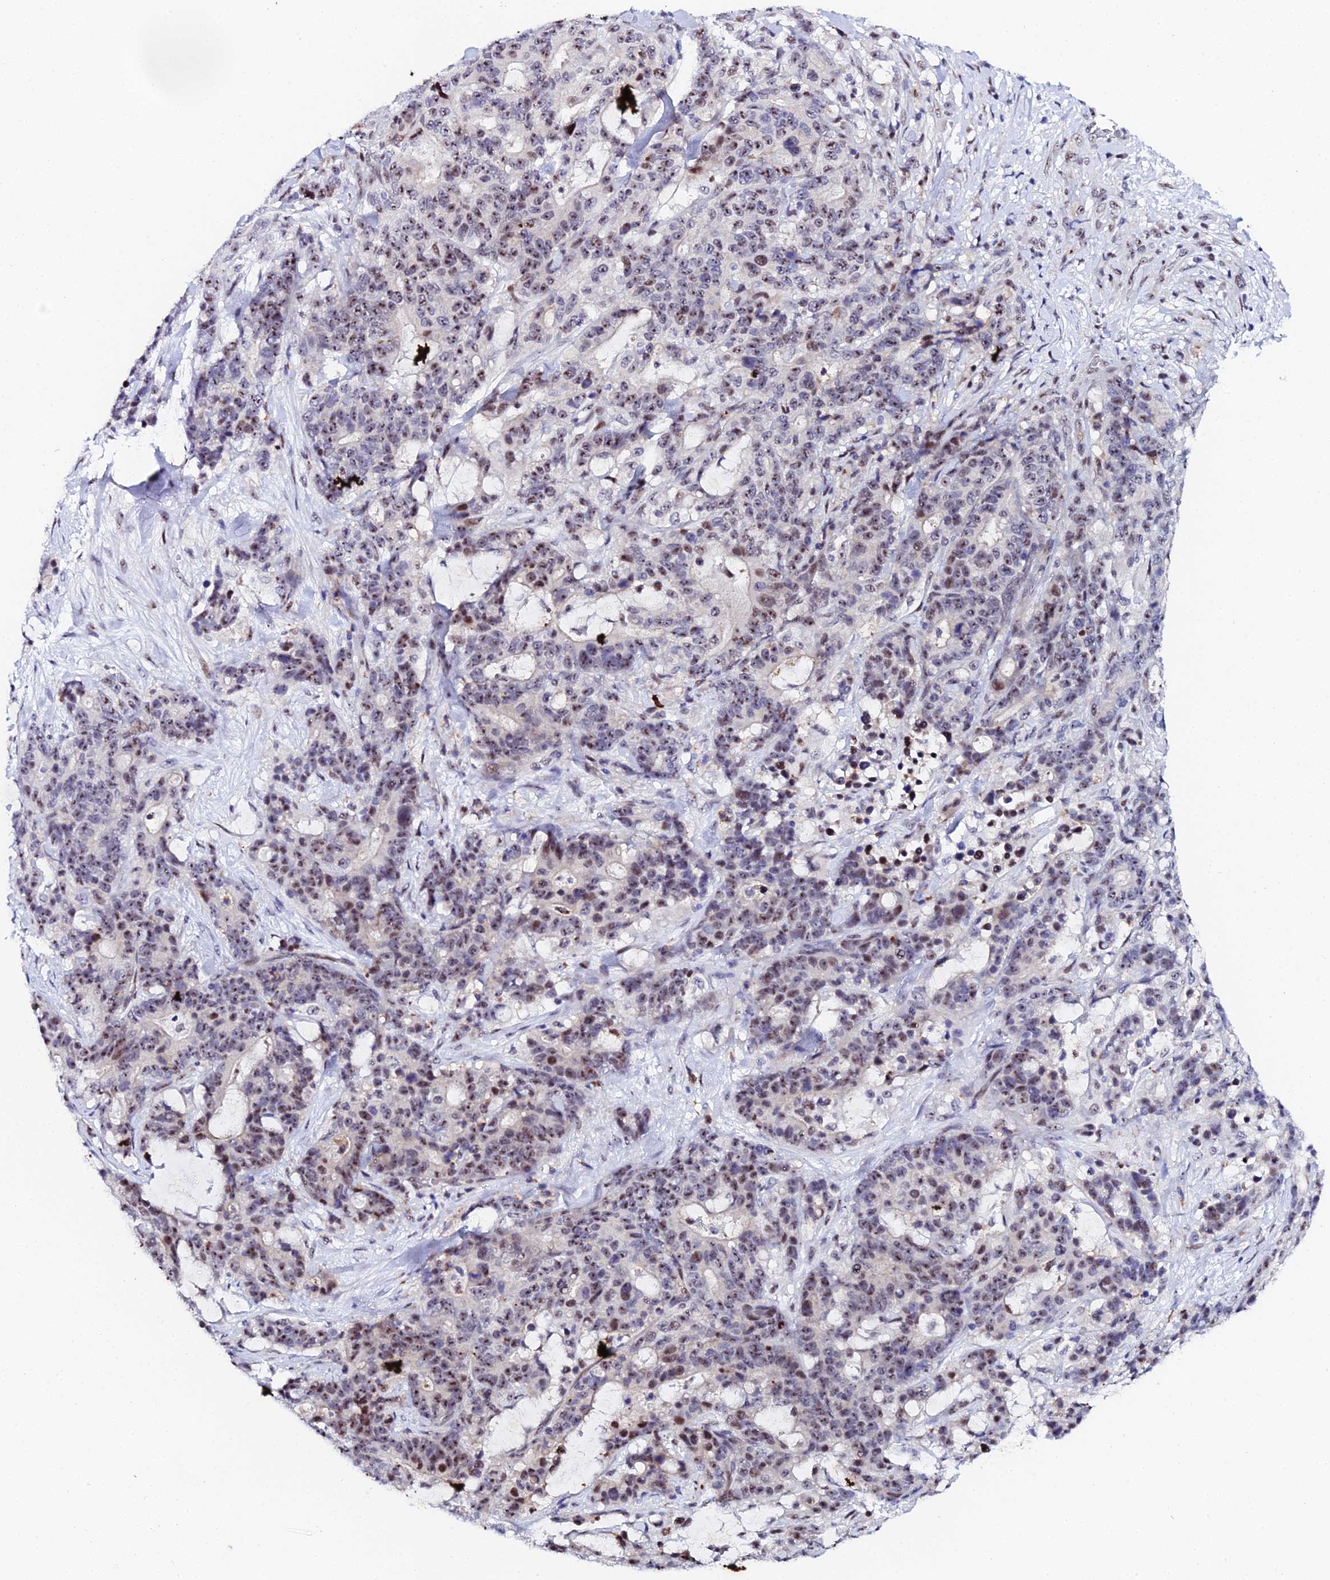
{"staining": {"intensity": "moderate", "quantity": "25%-75%", "location": "nuclear"}, "tissue": "stomach cancer", "cell_type": "Tumor cells", "image_type": "cancer", "snomed": [{"axis": "morphology", "description": "Normal tissue, NOS"}, {"axis": "morphology", "description": "Adenocarcinoma, NOS"}, {"axis": "topography", "description": "Stomach"}], "caption": "About 25%-75% of tumor cells in stomach cancer display moderate nuclear protein positivity as visualized by brown immunohistochemical staining.", "gene": "TIFA", "patient": {"sex": "female", "age": 64}}